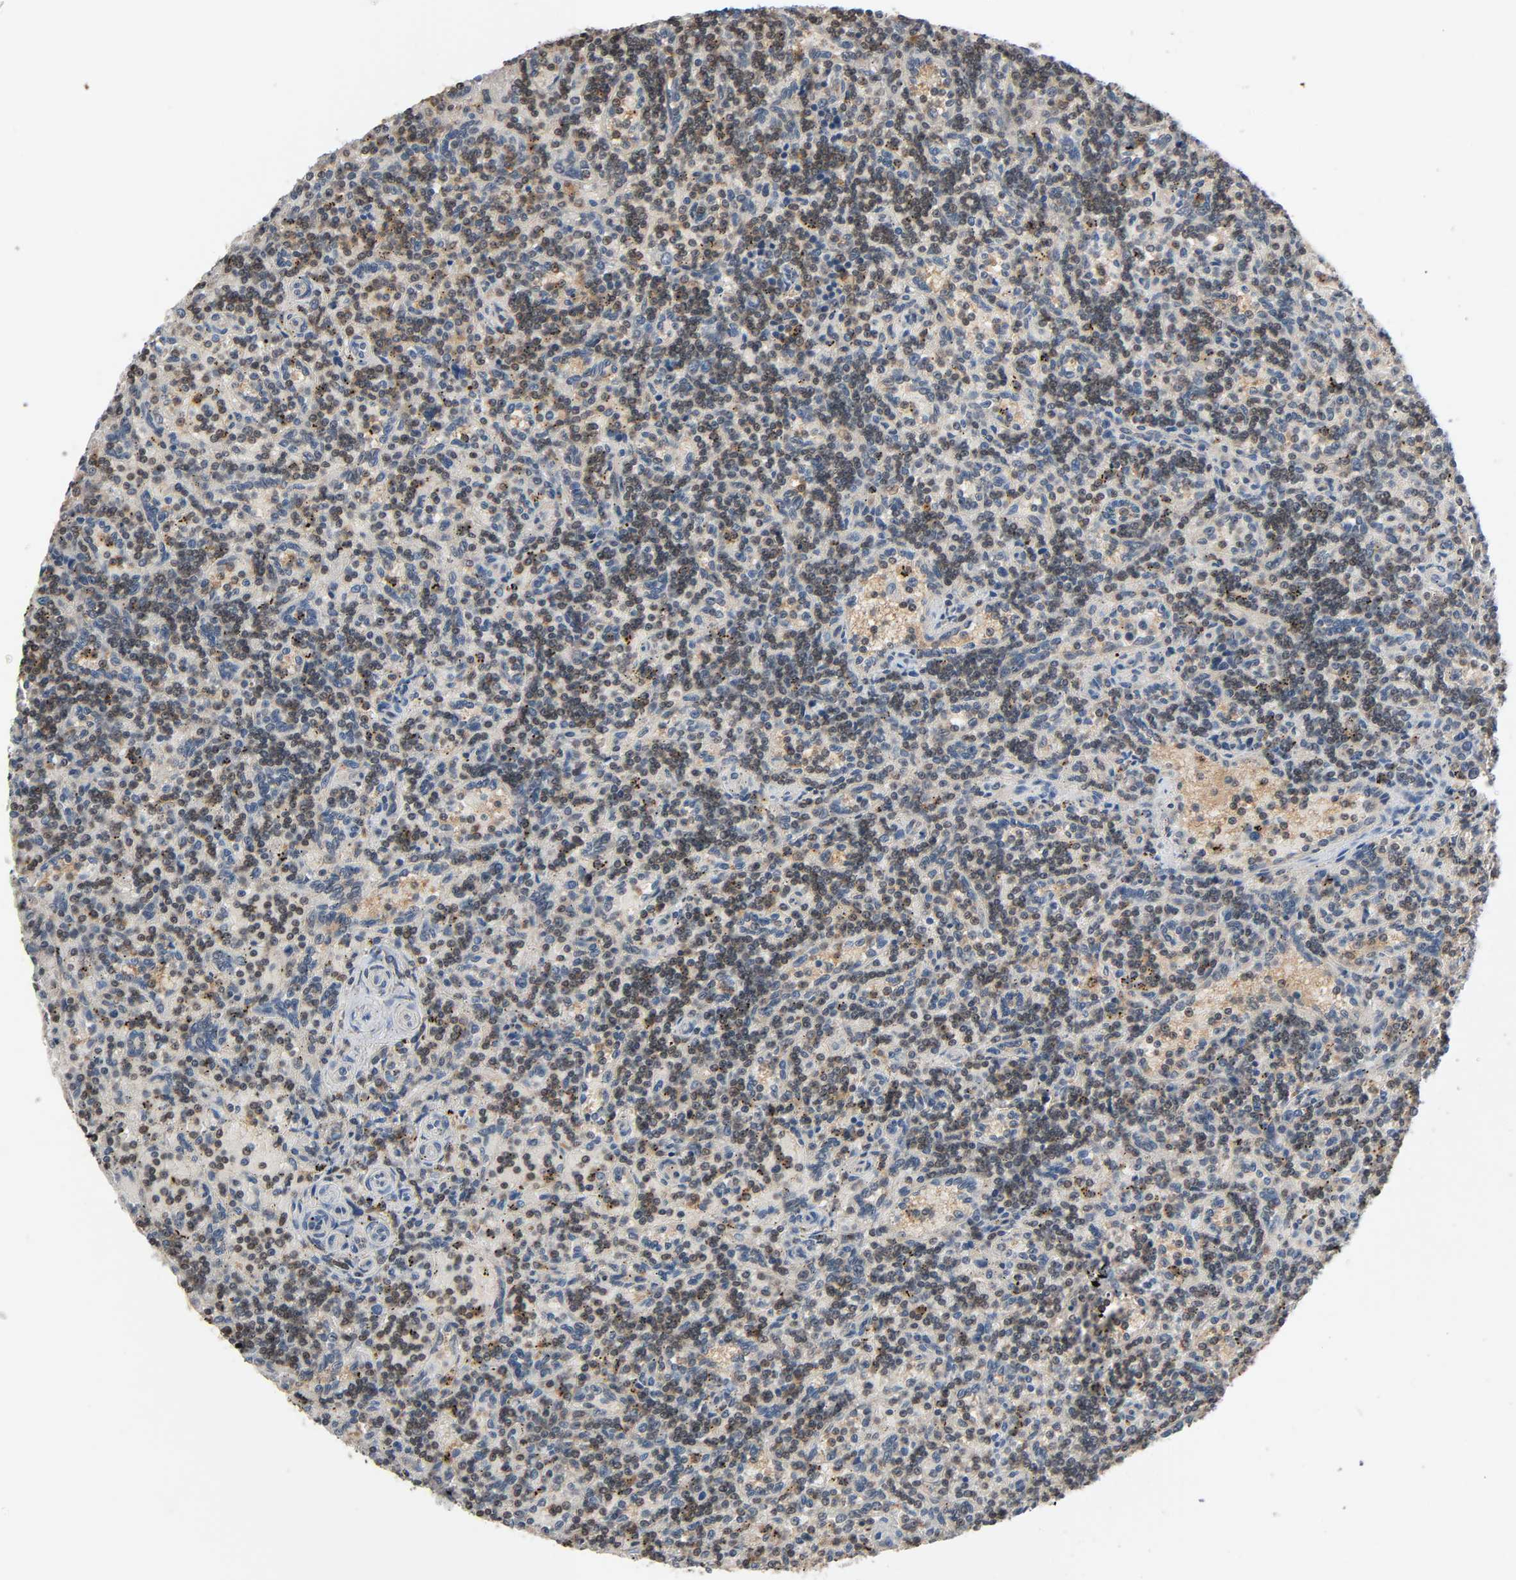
{"staining": {"intensity": "weak", "quantity": "25%-75%", "location": "cytoplasmic/membranous,nuclear"}, "tissue": "lymphoma", "cell_type": "Tumor cells", "image_type": "cancer", "snomed": [{"axis": "morphology", "description": "Malignant lymphoma, non-Hodgkin's type, Low grade"}, {"axis": "topography", "description": "Spleen"}], "caption": "The histopathology image displays a brown stain indicating the presence of a protein in the cytoplasmic/membranous and nuclear of tumor cells in lymphoma.", "gene": "NEDD8", "patient": {"sex": "male", "age": 73}}